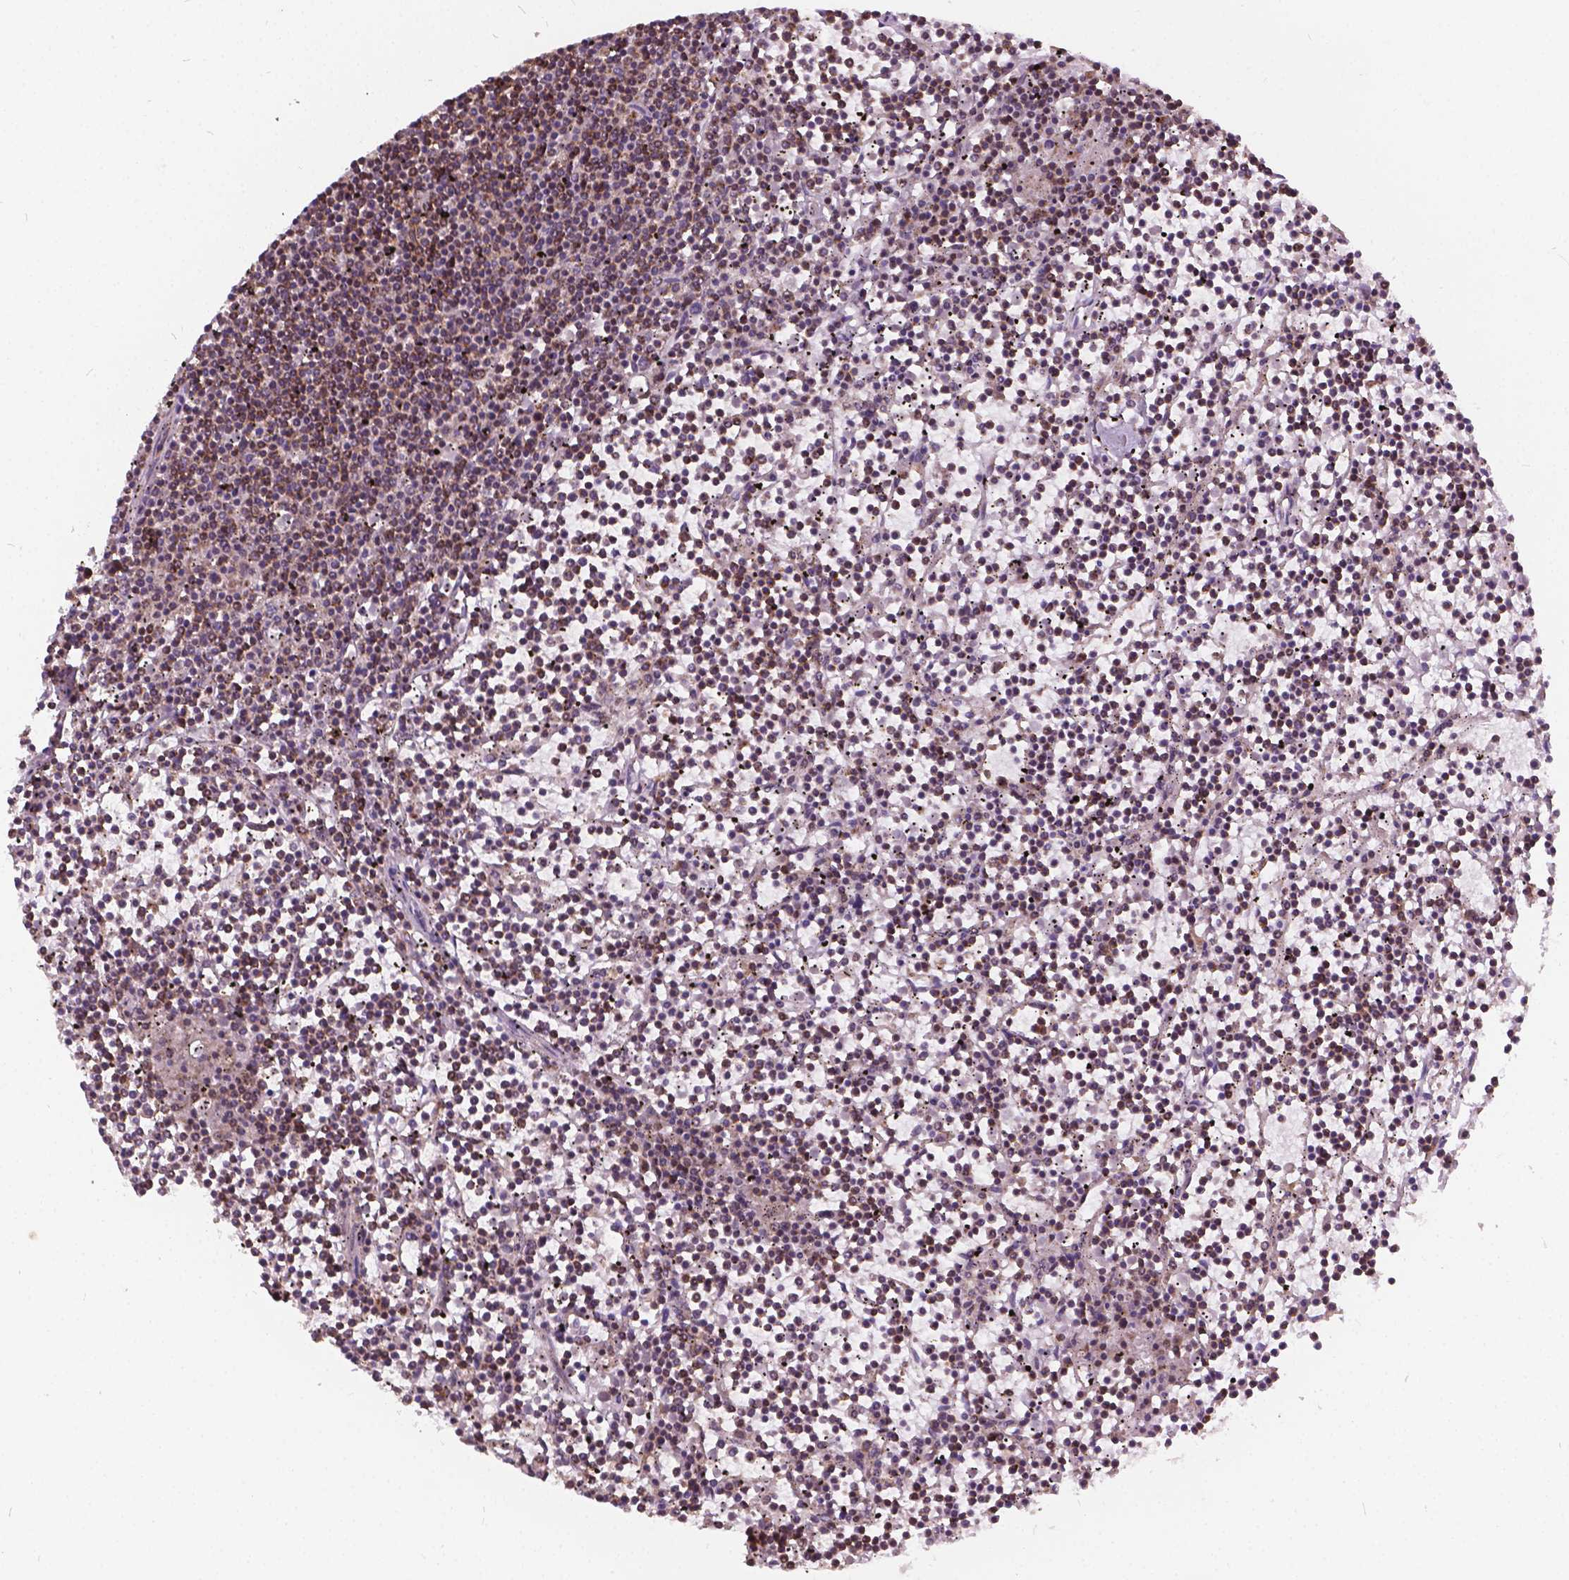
{"staining": {"intensity": "moderate", "quantity": ">75%", "location": "nuclear"}, "tissue": "lymphoma", "cell_type": "Tumor cells", "image_type": "cancer", "snomed": [{"axis": "morphology", "description": "Malignant lymphoma, non-Hodgkin's type, Low grade"}, {"axis": "topography", "description": "Spleen"}], "caption": "IHC histopathology image of neoplastic tissue: human lymphoma stained using IHC demonstrates medium levels of moderate protein expression localized specifically in the nuclear of tumor cells, appearing as a nuclear brown color.", "gene": "GPS2", "patient": {"sex": "female", "age": 19}}